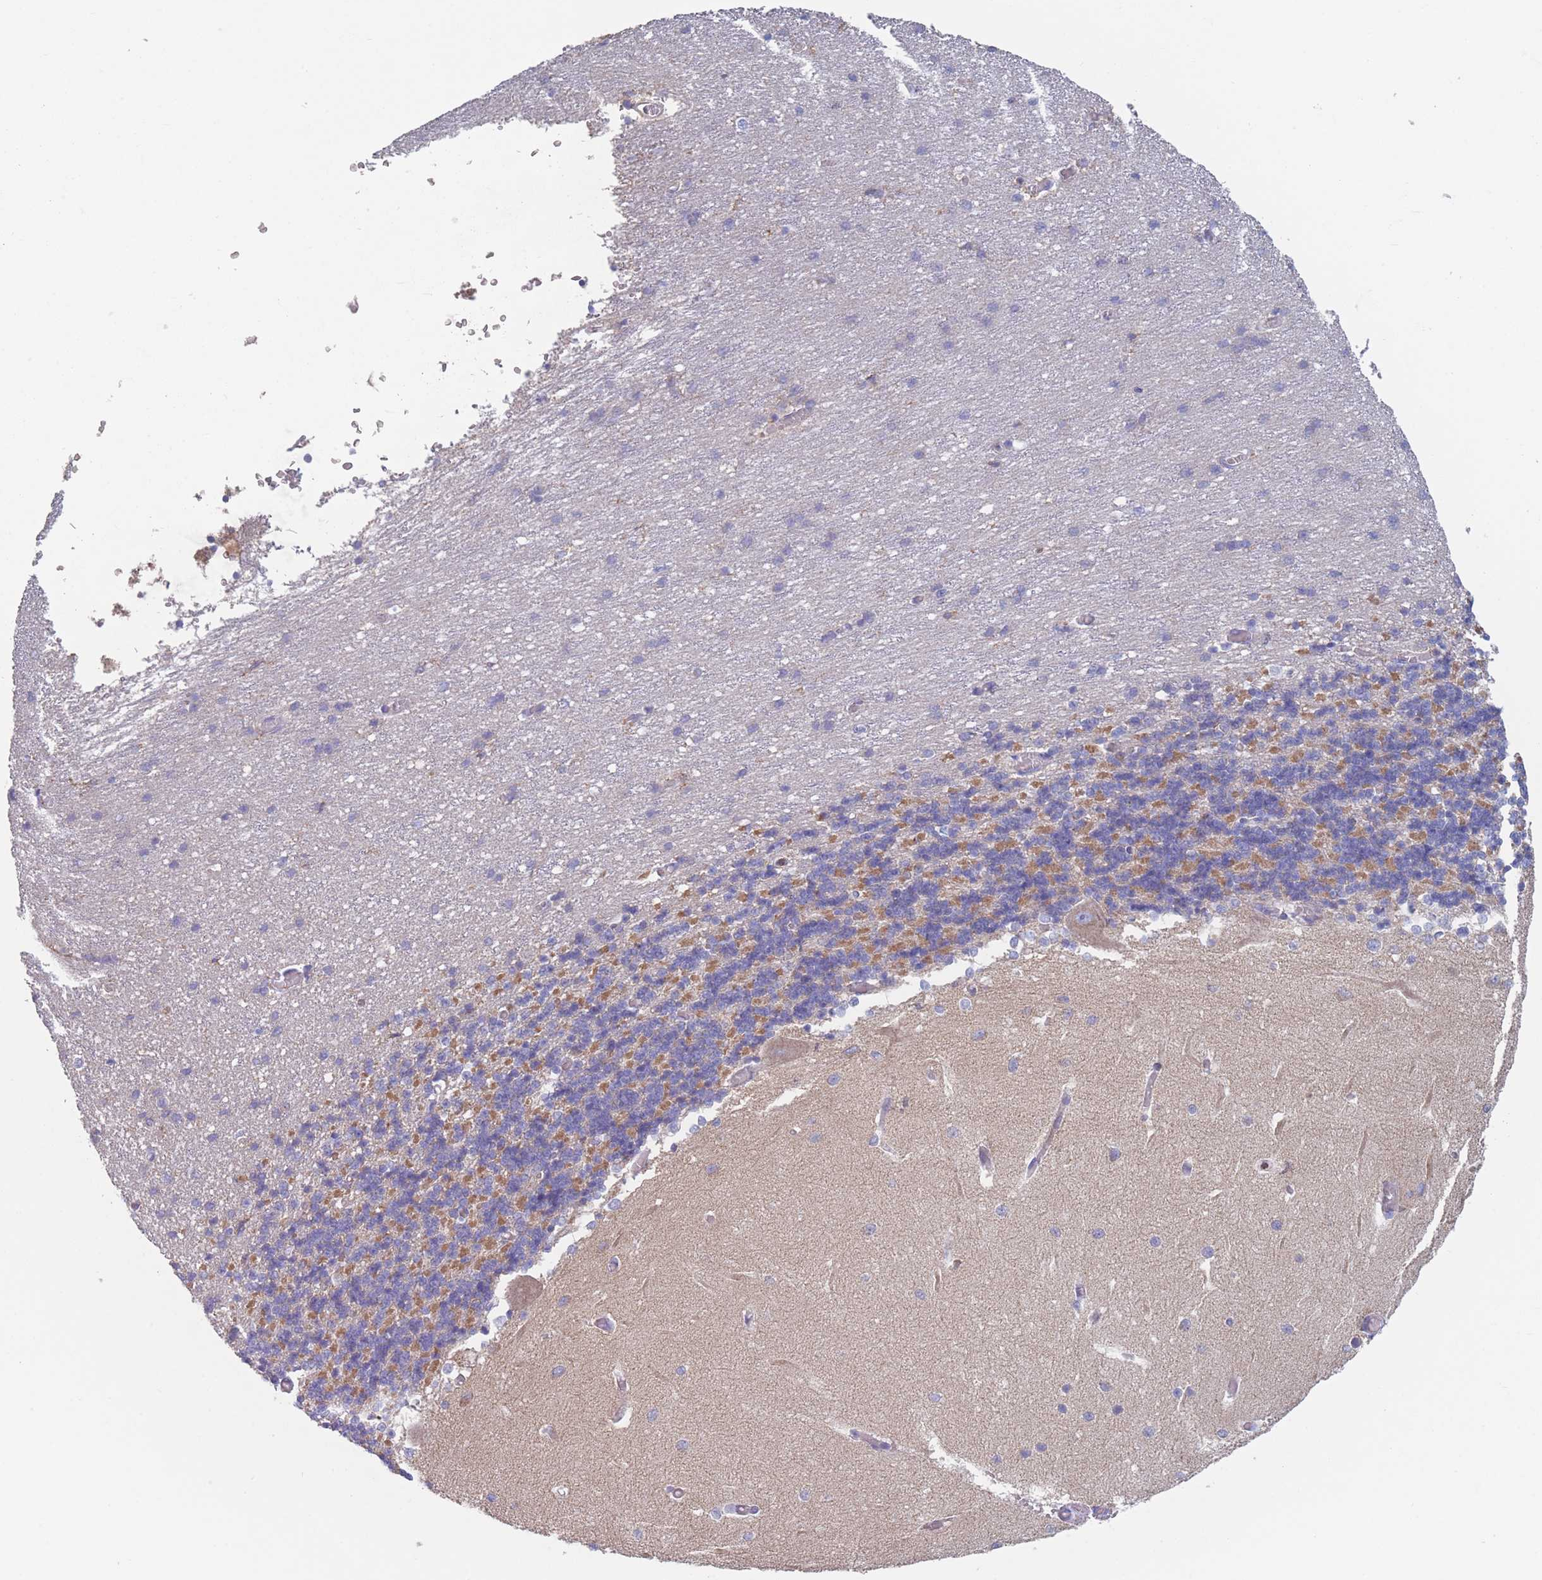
{"staining": {"intensity": "moderate", "quantity": "25%-75%", "location": "cytoplasmic/membranous"}, "tissue": "cerebellum", "cell_type": "Cells in granular layer", "image_type": "normal", "snomed": [{"axis": "morphology", "description": "Normal tissue, NOS"}, {"axis": "topography", "description": "Cerebellum"}], "caption": "Immunohistochemistry (IHC) (DAB) staining of benign human cerebellum shows moderate cytoplasmic/membranous protein expression in about 25%-75% of cells in granular layer.", "gene": "ADH1A", "patient": {"sex": "male", "age": 37}}